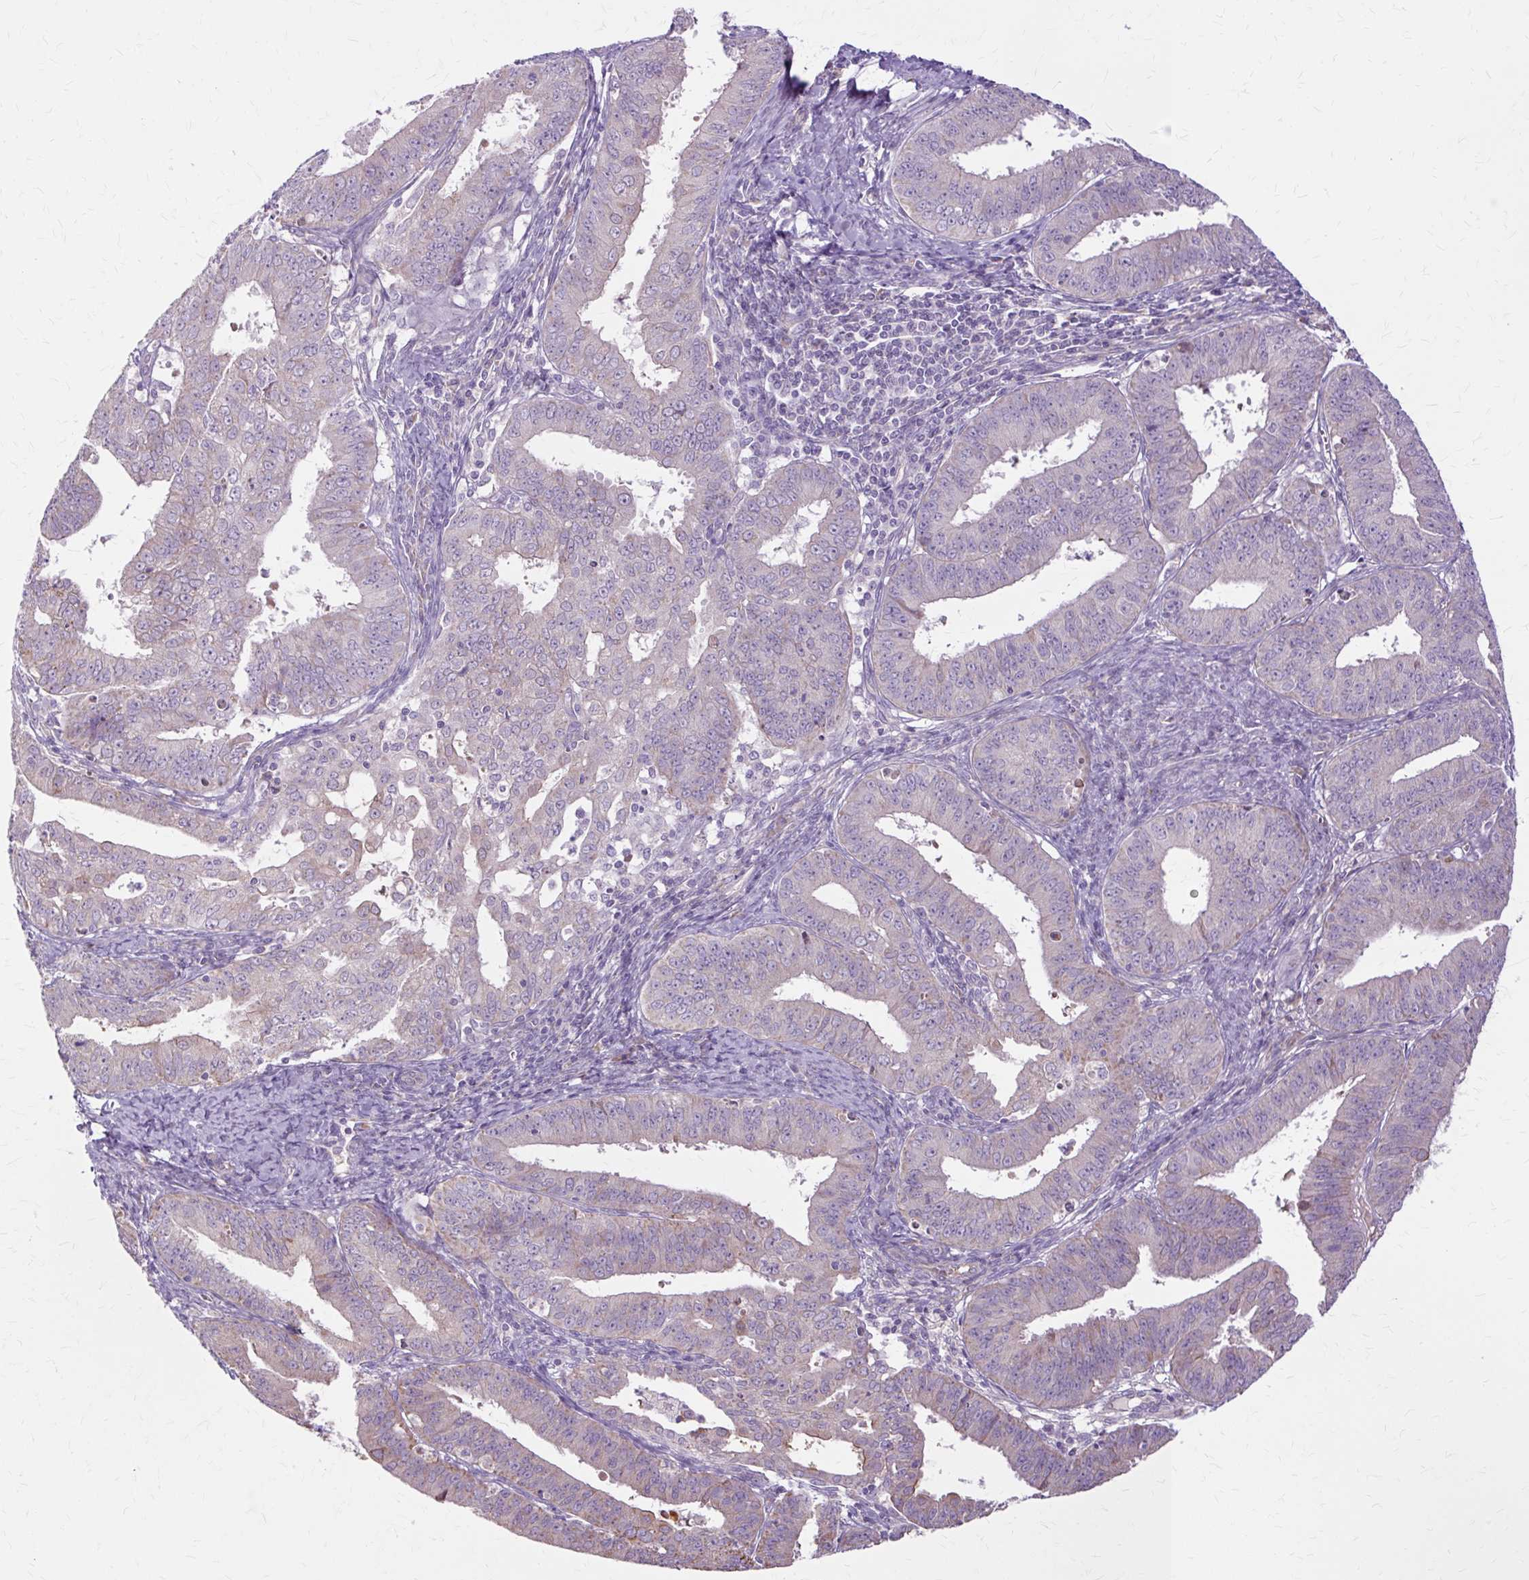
{"staining": {"intensity": "weak", "quantity": "<25%", "location": "cytoplasmic/membranous"}, "tissue": "endometrial cancer", "cell_type": "Tumor cells", "image_type": "cancer", "snomed": [{"axis": "morphology", "description": "Adenocarcinoma, NOS"}, {"axis": "topography", "description": "Endometrium"}], "caption": "Tumor cells show no significant staining in adenocarcinoma (endometrial). Nuclei are stained in blue.", "gene": "PDZD2", "patient": {"sex": "female", "age": 73}}